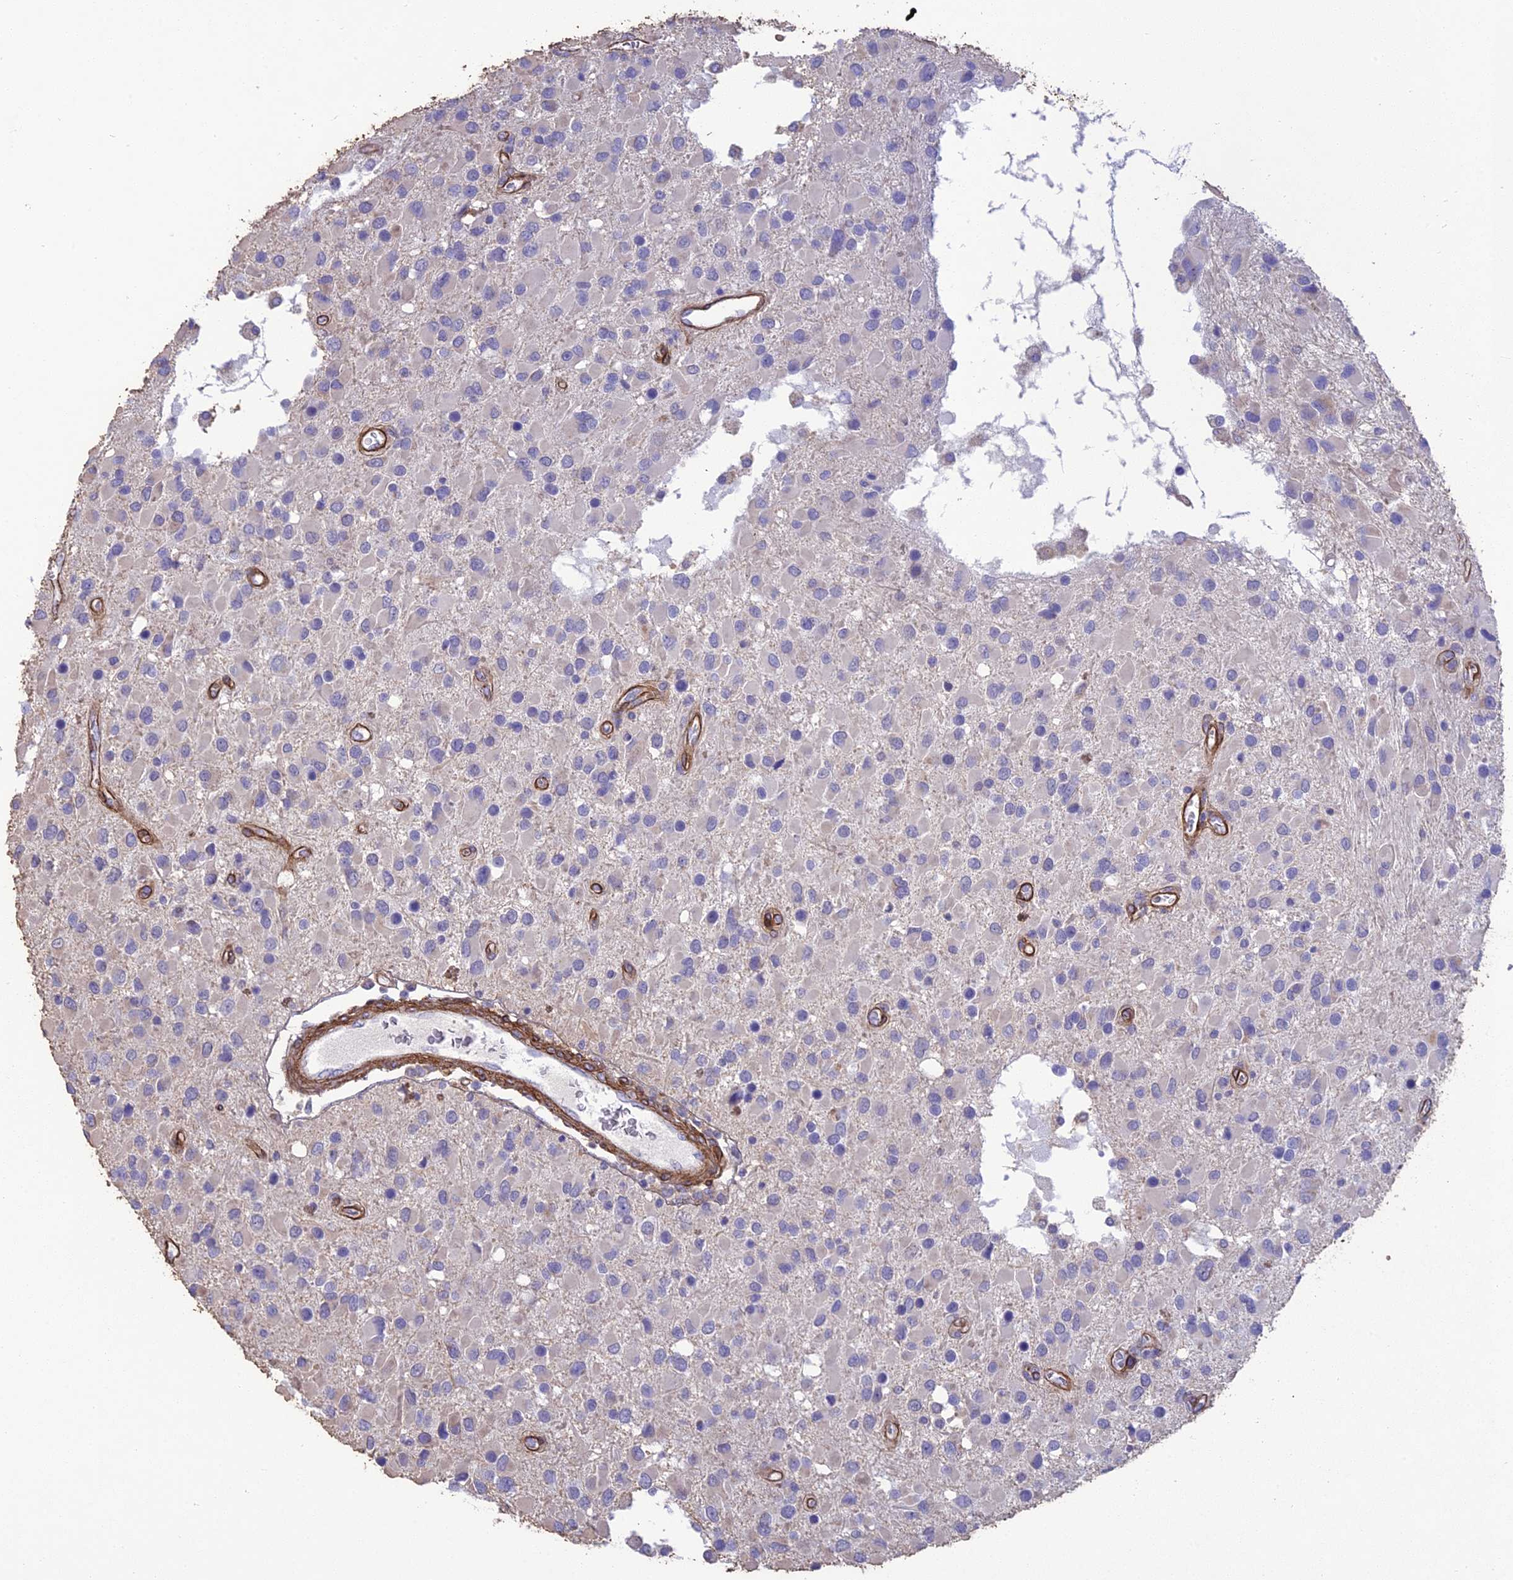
{"staining": {"intensity": "negative", "quantity": "none", "location": "none"}, "tissue": "glioma", "cell_type": "Tumor cells", "image_type": "cancer", "snomed": [{"axis": "morphology", "description": "Glioma, malignant, High grade"}, {"axis": "topography", "description": "Brain"}], "caption": "IHC of glioma exhibits no staining in tumor cells.", "gene": "TNS1", "patient": {"sex": "male", "age": 53}}